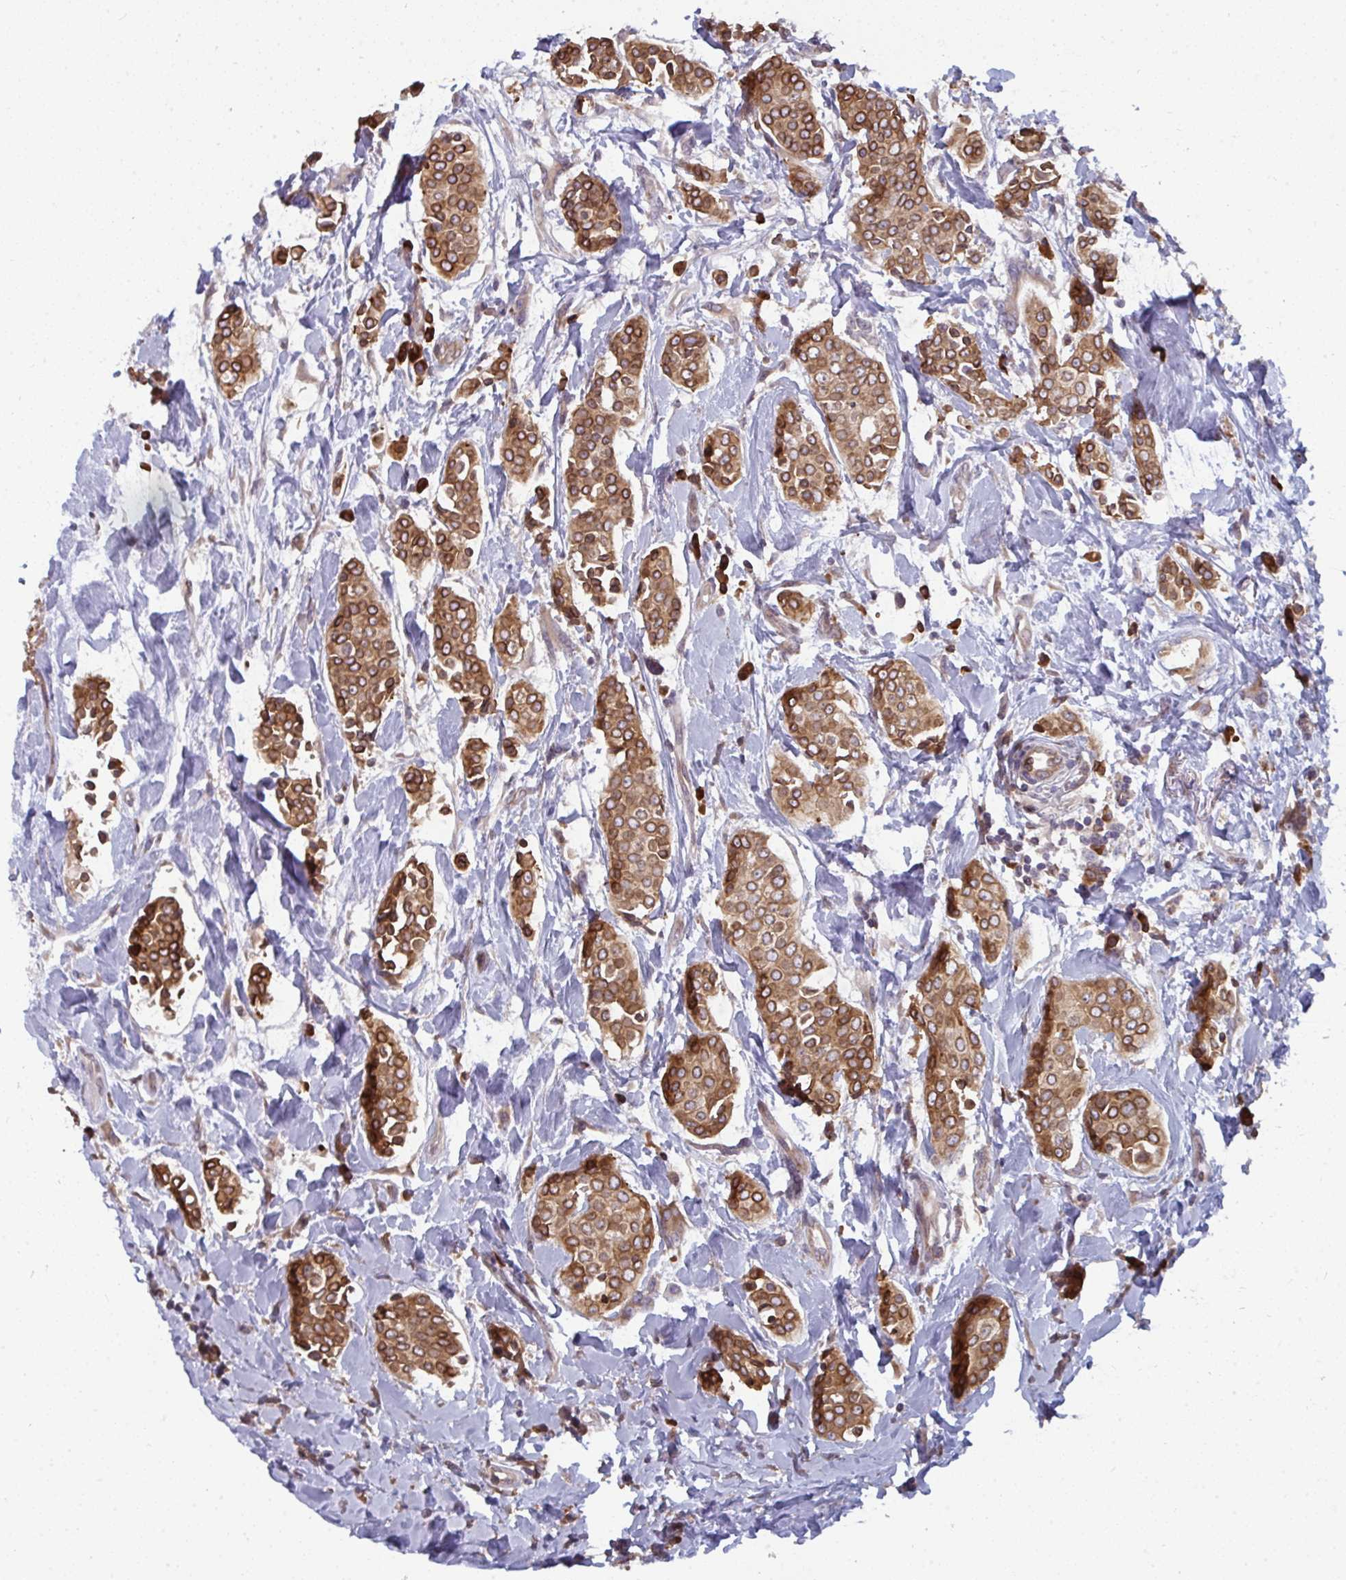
{"staining": {"intensity": "strong", "quantity": ">75%", "location": "cytoplasmic/membranous"}, "tissue": "breast cancer", "cell_type": "Tumor cells", "image_type": "cancer", "snomed": [{"axis": "morphology", "description": "Duct carcinoma"}, {"axis": "topography", "description": "Breast"}], "caption": "The image shows staining of infiltrating ductal carcinoma (breast), revealing strong cytoplasmic/membranous protein expression (brown color) within tumor cells. The protein of interest is shown in brown color, while the nuclei are stained blue.", "gene": "LYSMD4", "patient": {"sex": "female", "age": 64}}